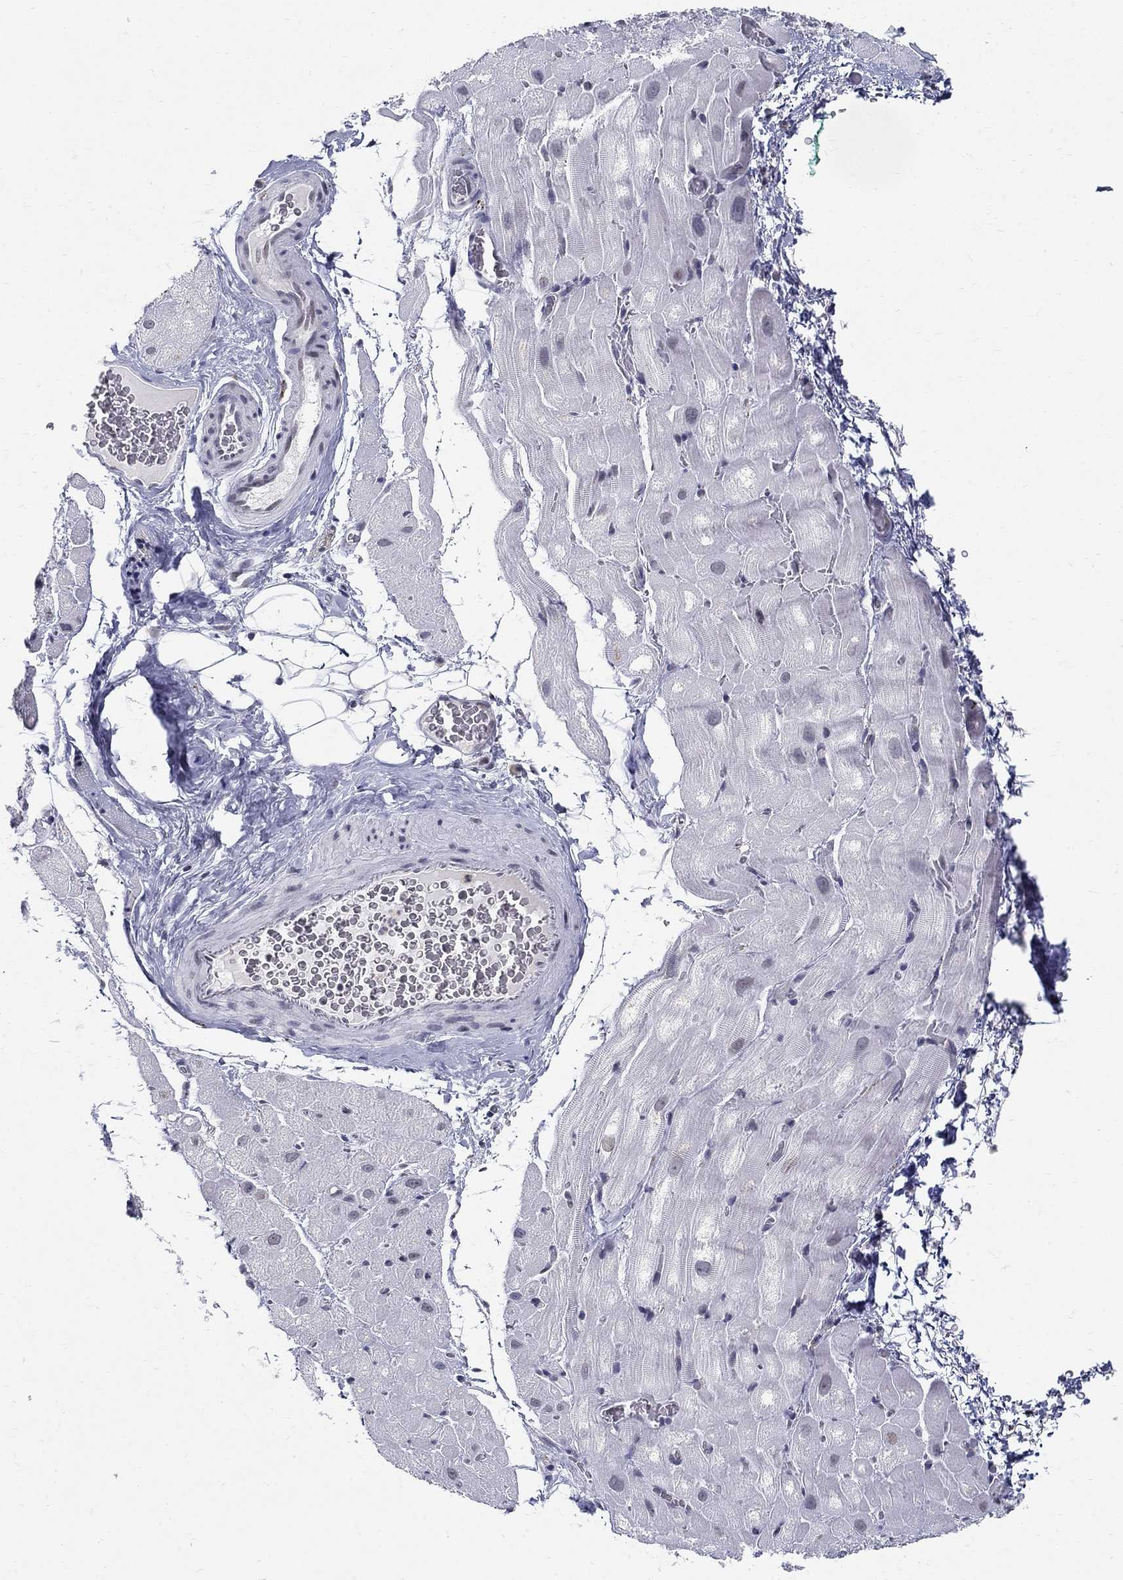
{"staining": {"intensity": "negative", "quantity": "none", "location": "none"}, "tissue": "heart muscle", "cell_type": "Cardiomyocytes", "image_type": "normal", "snomed": [{"axis": "morphology", "description": "Normal tissue, NOS"}, {"axis": "topography", "description": "Heart"}], "caption": "Immunohistochemical staining of benign human heart muscle shows no significant positivity in cardiomyocytes.", "gene": "BHLHE22", "patient": {"sex": "male", "age": 61}}